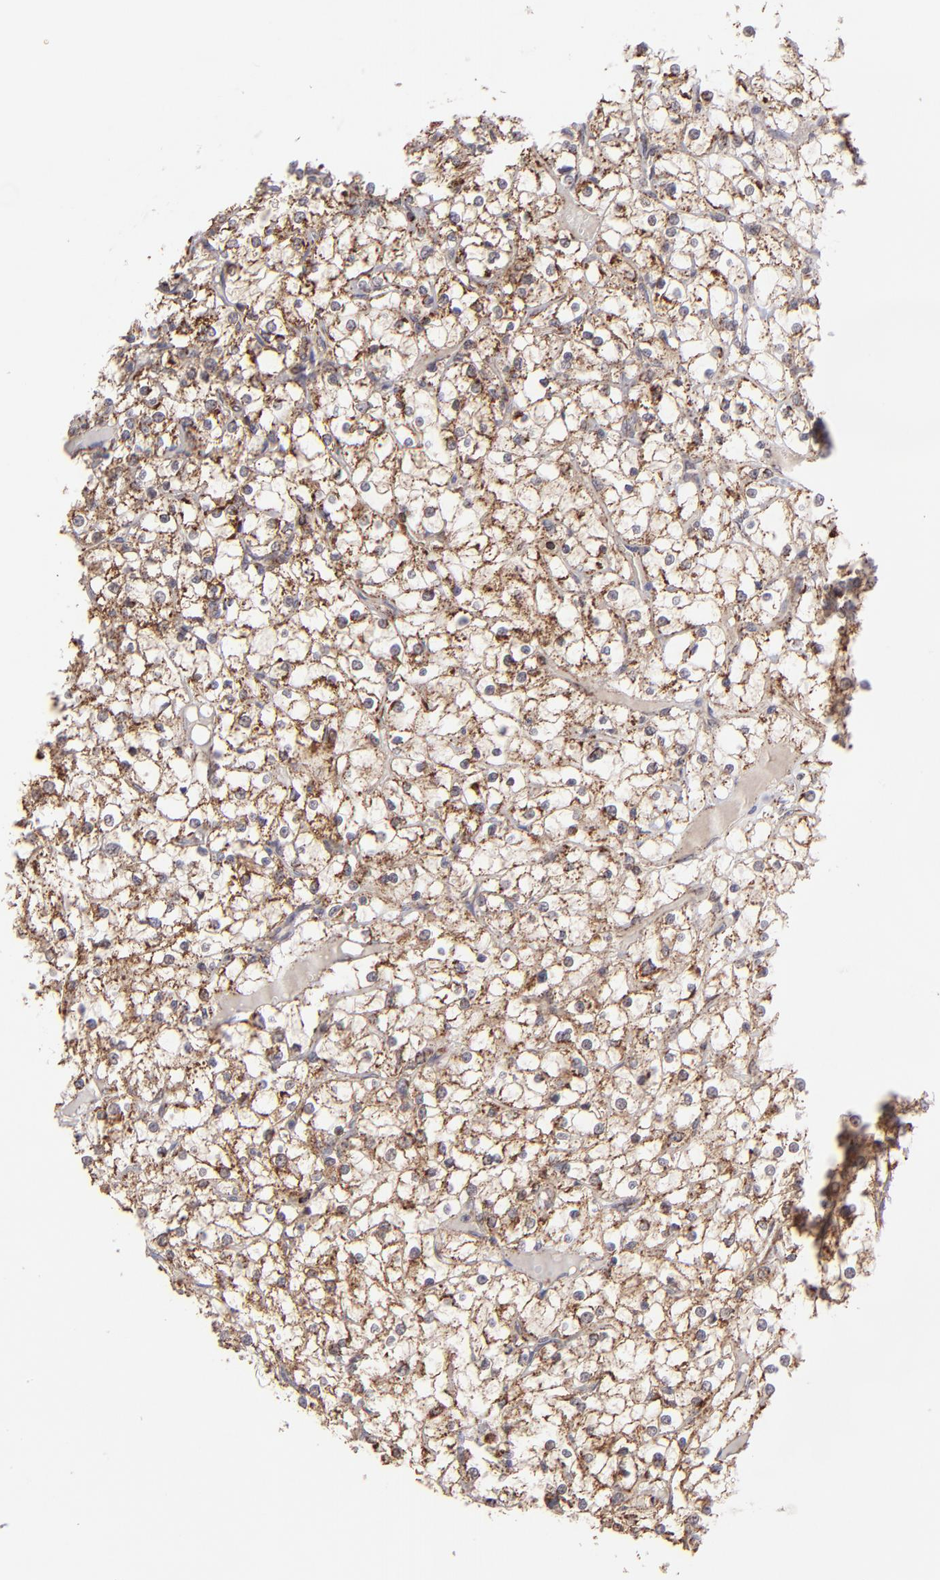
{"staining": {"intensity": "moderate", "quantity": ">75%", "location": "cytoplasmic/membranous"}, "tissue": "renal cancer", "cell_type": "Tumor cells", "image_type": "cancer", "snomed": [{"axis": "morphology", "description": "Adenocarcinoma, NOS"}, {"axis": "topography", "description": "Kidney"}], "caption": "IHC of human adenocarcinoma (renal) displays medium levels of moderate cytoplasmic/membranous expression in approximately >75% of tumor cells. (Stains: DAB (3,3'-diaminobenzidine) in brown, nuclei in blue, Microscopy: brightfield microscopy at high magnification).", "gene": "SLC15A1", "patient": {"sex": "female", "age": 73}}